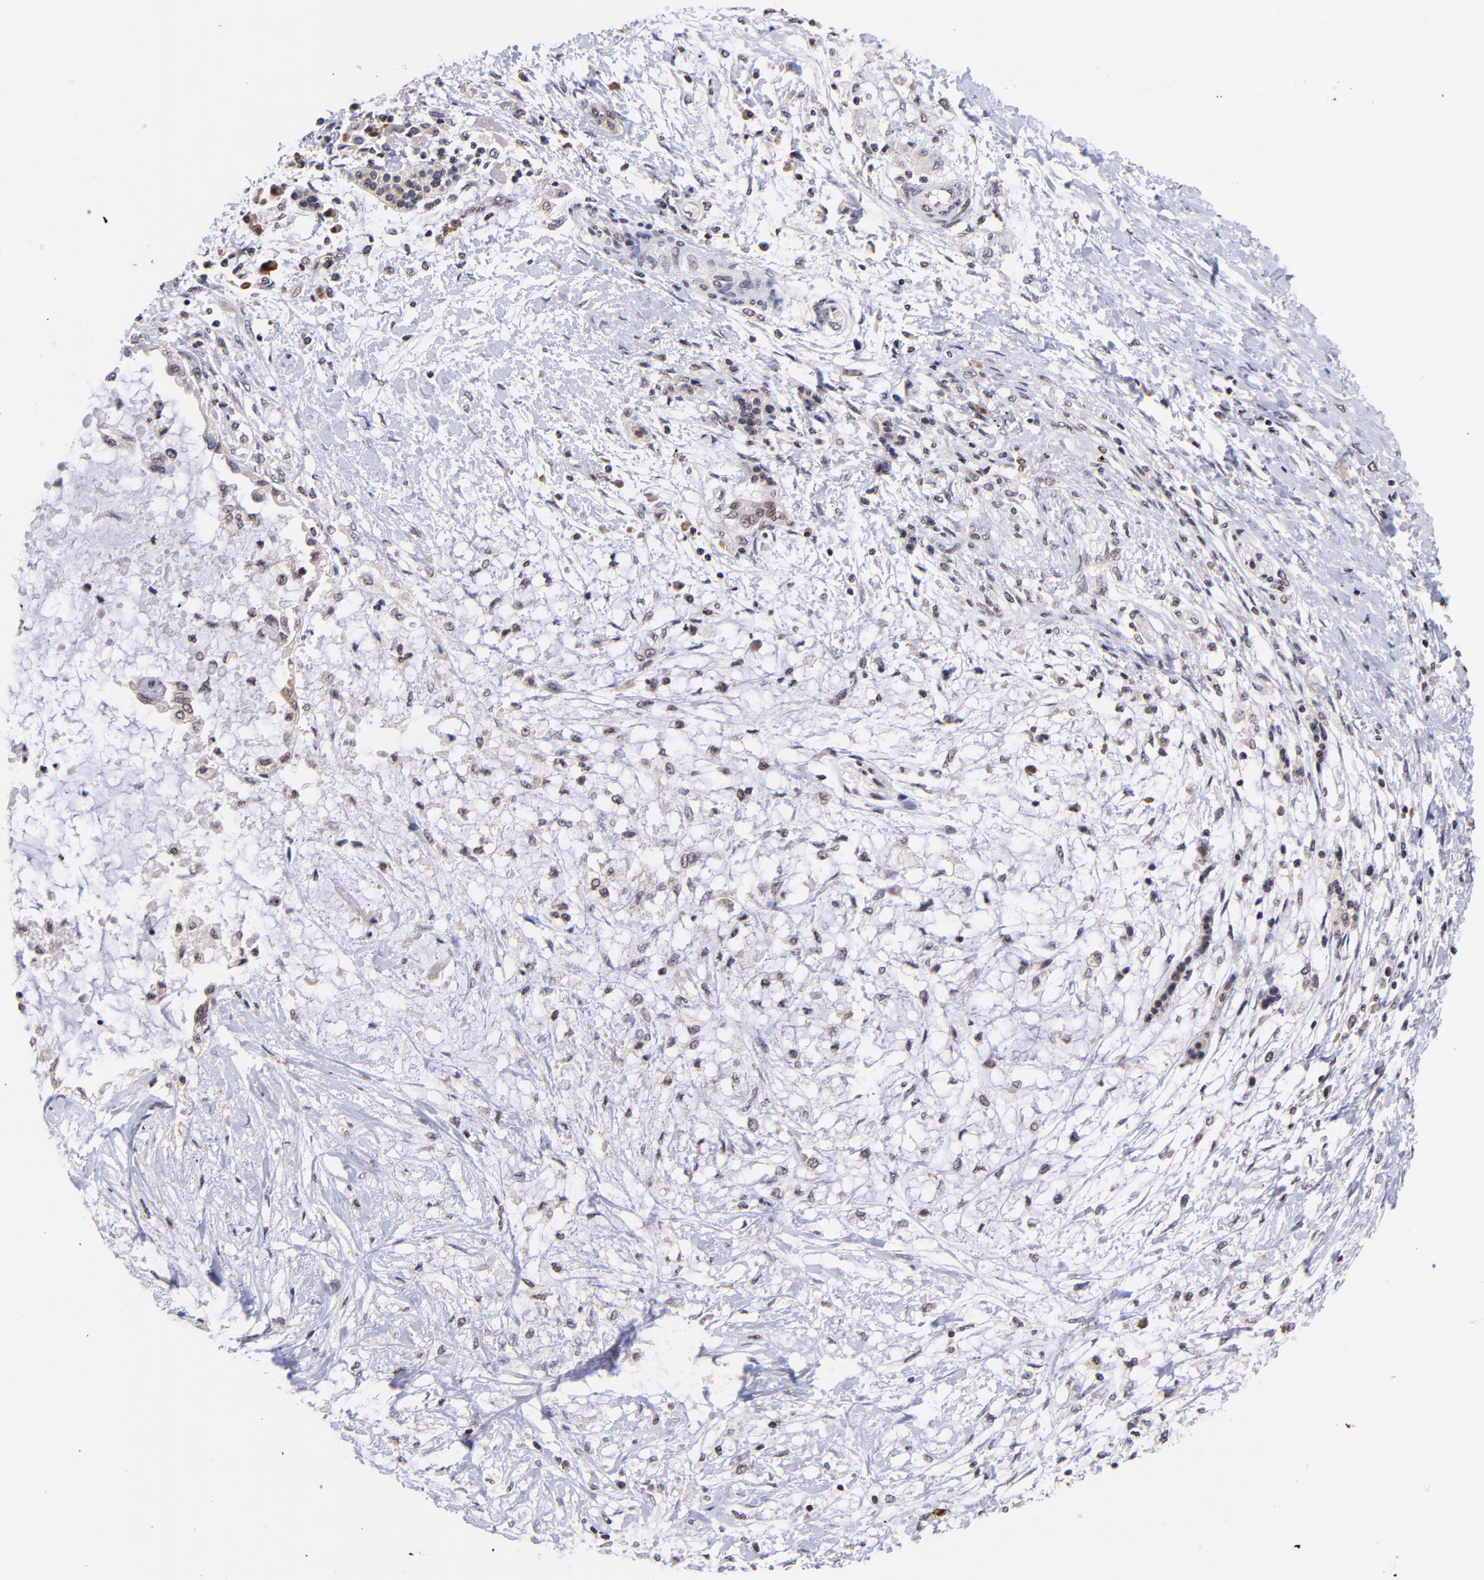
{"staining": {"intensity": "moderate", "quantity": ">75%", "location": "nuclear"}, "tissue": "pancreatic cancer", "cell_type": "Tumor cells", "image_type": "cancer", "snomed": [{"axis": "morphology", "description": "Adenocarcinoma, NOS"}, {"axis": "topography", "description": "Pancreas"}], "caption": "Pancreatic cancer (adenocarcinoma) was stained to show a protein in brown. There is medium levels of moderate nuclear positivity in about >75% of tumor cells. Immunohistochemistry (ihc) stains the protein in brown and the nuclei are stained blue.", "gene": "WDR25", "patient": {"sex": "female", "age": 64}}